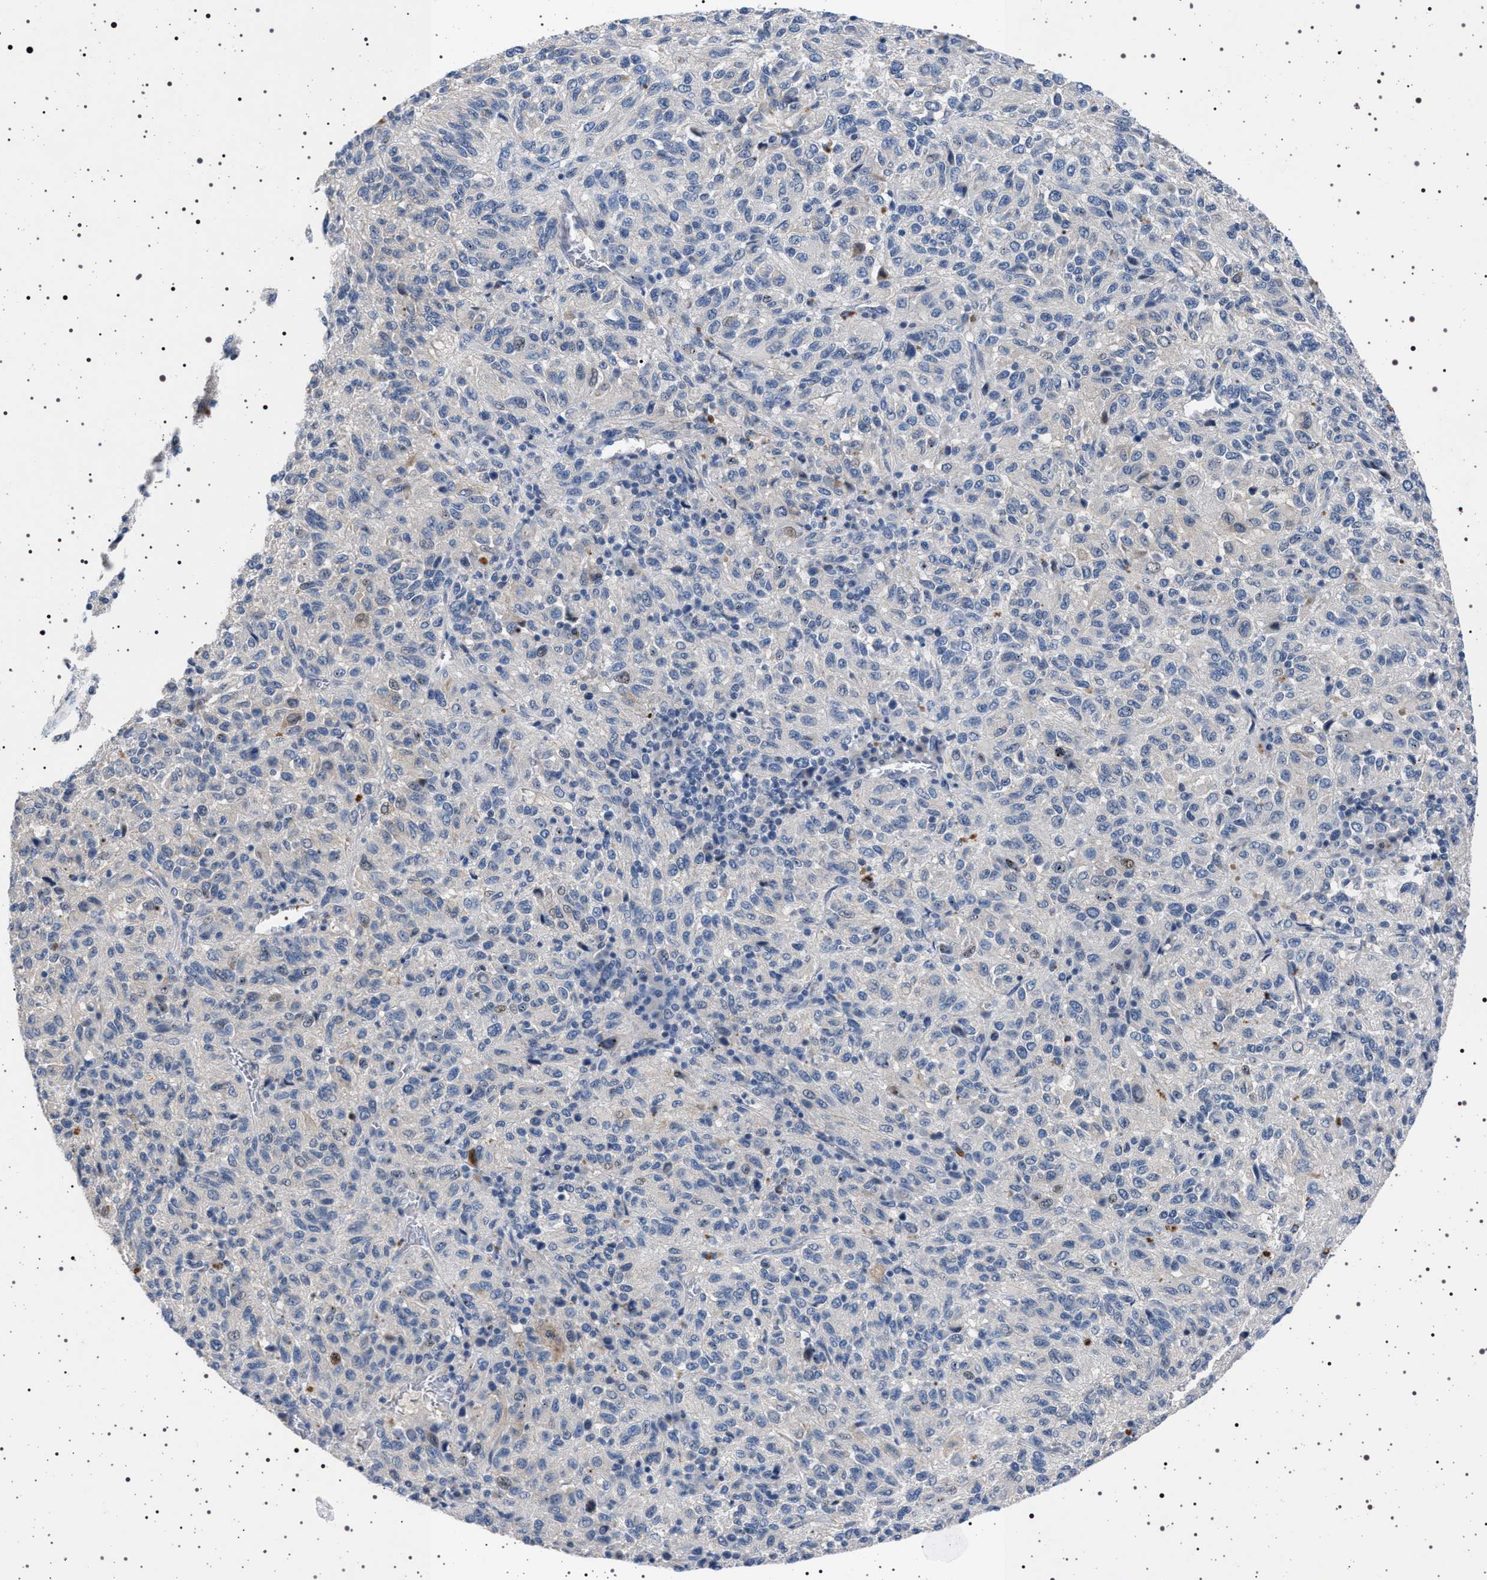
{"staining": {"intensity": "negative", "quantity": "none", "location": "none"}, "tissue": "melanoma", "cell_type": "Tumor cells", "image_type": "cancer", "snomed": [{"axis": "morphology", "description": "Malignant melanoma, Metastatic site"}, {"axis": "topography", "description": "Lung"}], "caption": "This micrograph is of melanoma stained with IHC to label a protein in brown with the nuclei are counter-stained blue. There is no positivity in tumor cells.", "gene": "NAT9", "patient": {"sex": "male", "age": 64}}